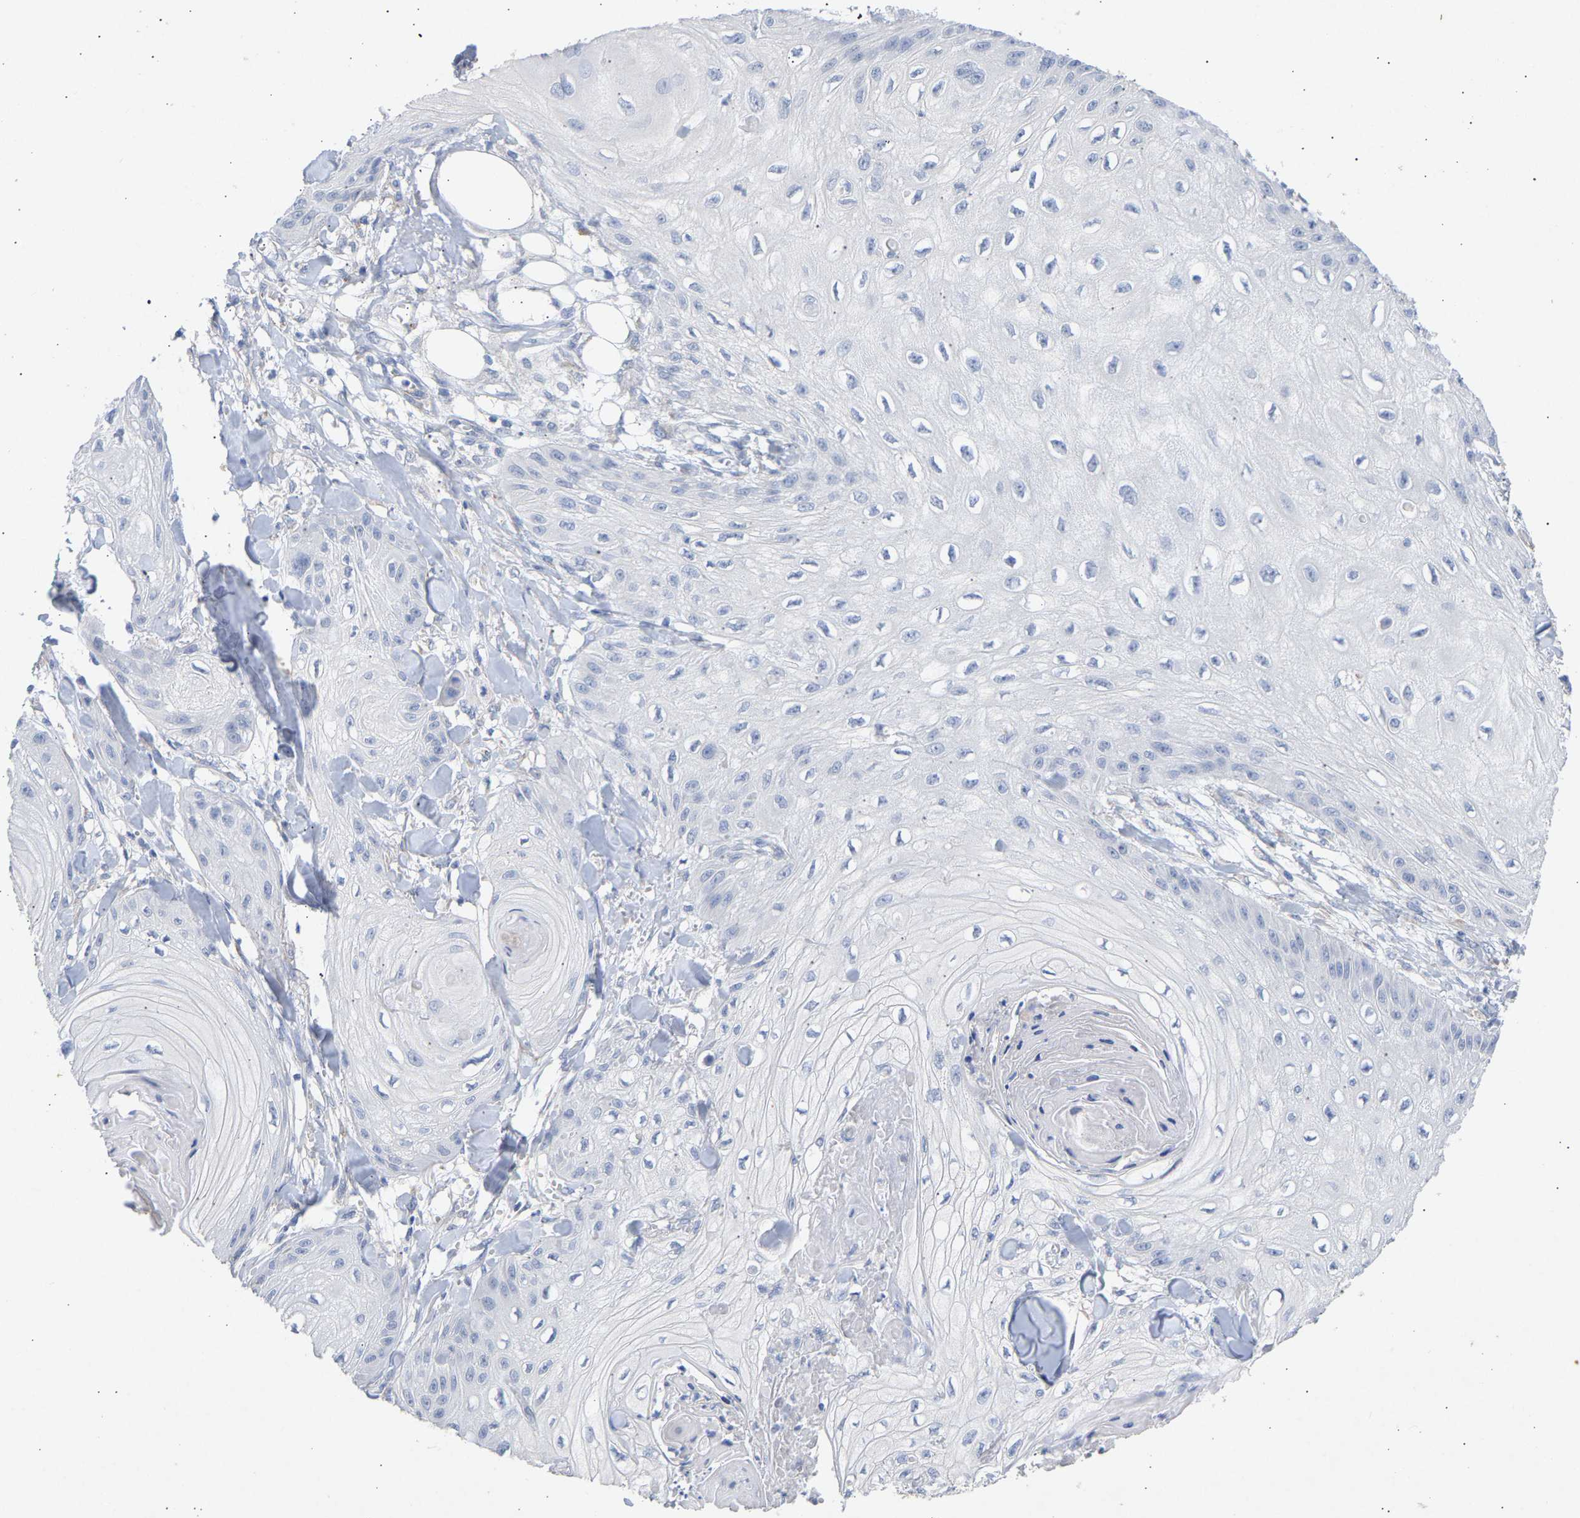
{"staining": {"intensity": "negative", "quantity": "none", "location": "none"}, "tissue": "skin cancer", "cell_type": "Tumor cells", "image_type": "cancer", "snomed": [{"axis": "morphology", "description": "Squamous cell carcinoma, NOS"}, {"axis": "topography", "description": "Skin"}], "caption": "Immunohistochemistry (IHC) photomicrograph of neoplastic tissue: human skin cancer (squamous cell carcinoma) stained with DAB exhibits no significant protein expression in tumor cells.", "gene": "SELENOM", "patient": {"sex": "male", "age": 74}}